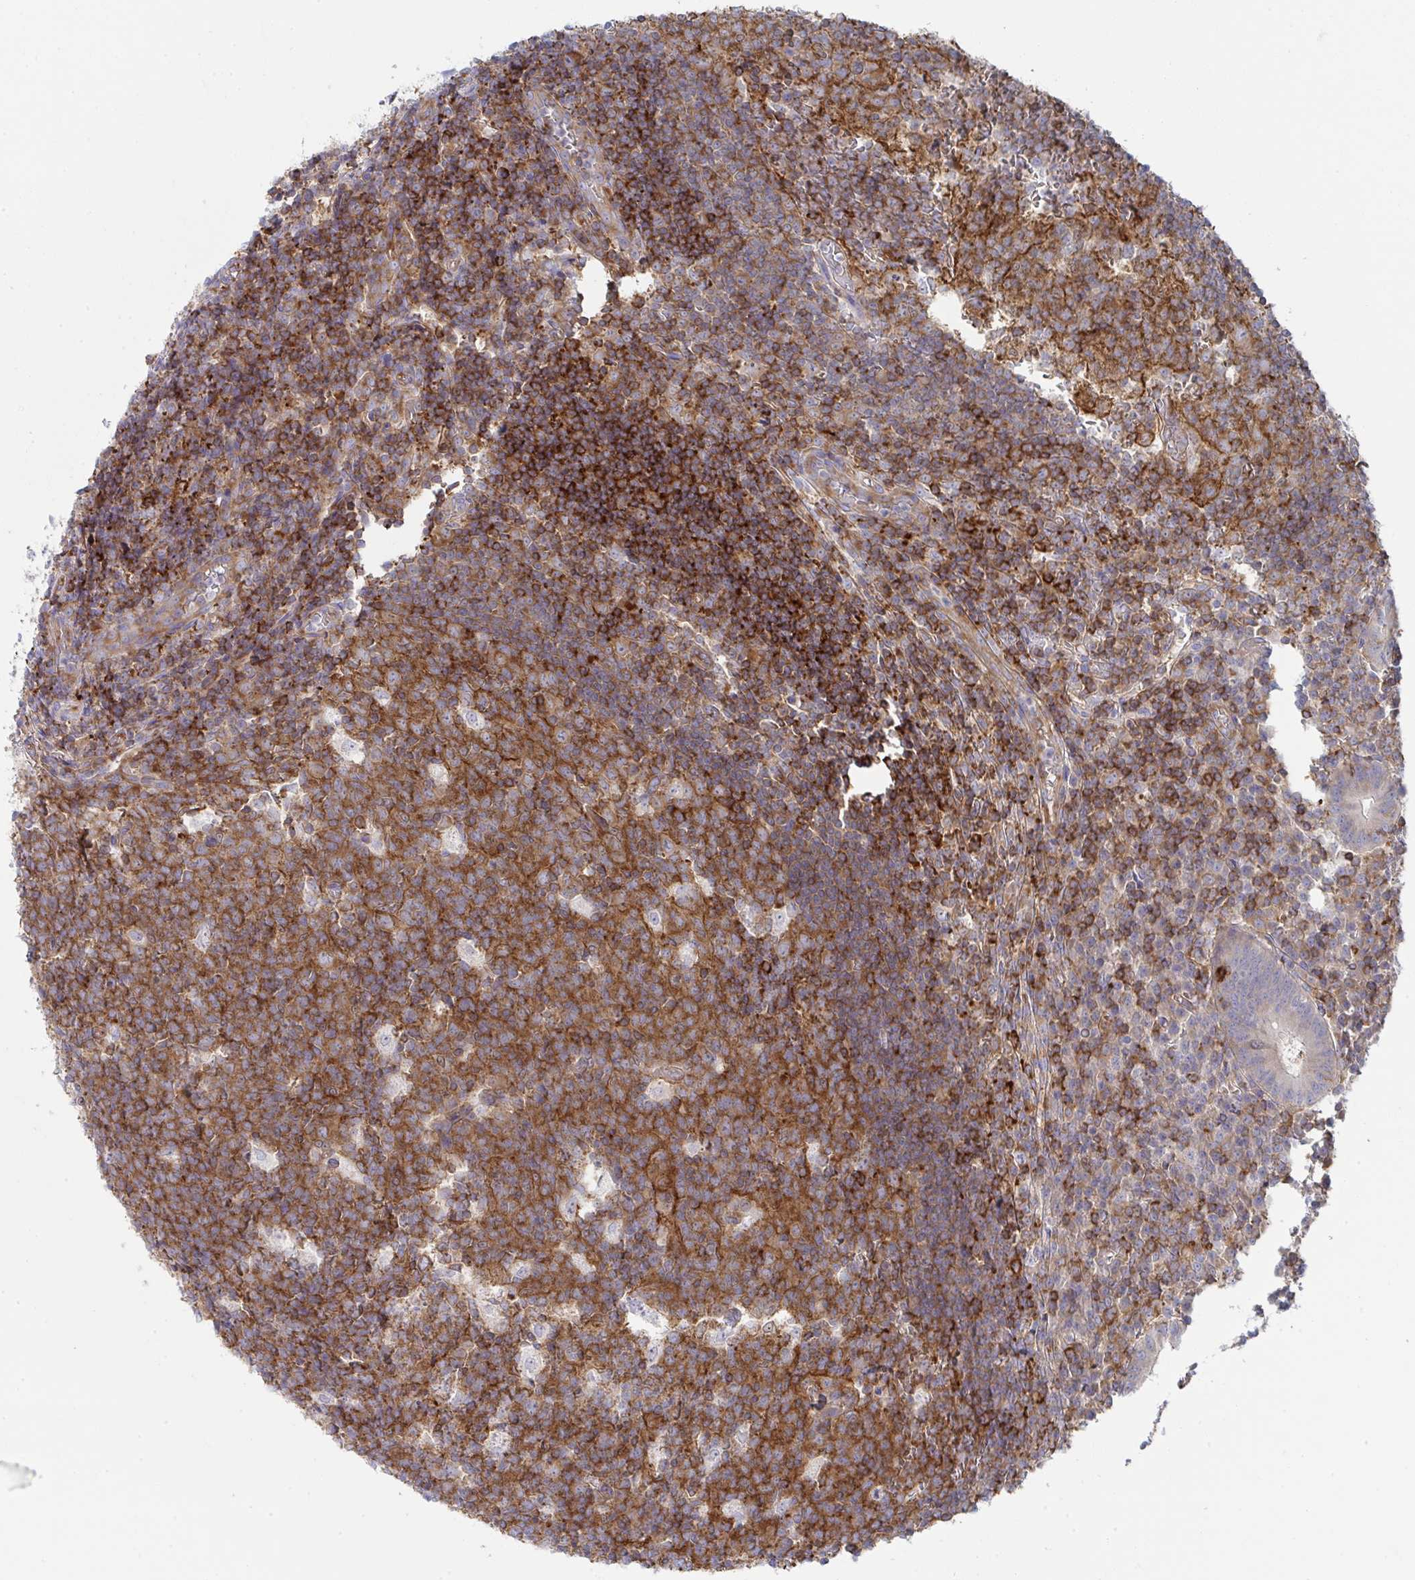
{"staining": {"intensity": "negative", "quantity": "none", "location": "none"}, "tissue": "appendix", "cell_type": "Glandular cells", "image_type": "normal", "snomed": [{"axis": "morphology", "description": "Normal tissue, NOS"}, {"axis": "topography", "description": "Appendix"}], "caption": "This micrograph is of normal appendix stained with immunohistochemistry to label a protein in brown with the nuclei are counter-stained blue. There is no expression in glandular cells.", "gene": "WNK1", "patient": {"sex": "male", "age": 18}}